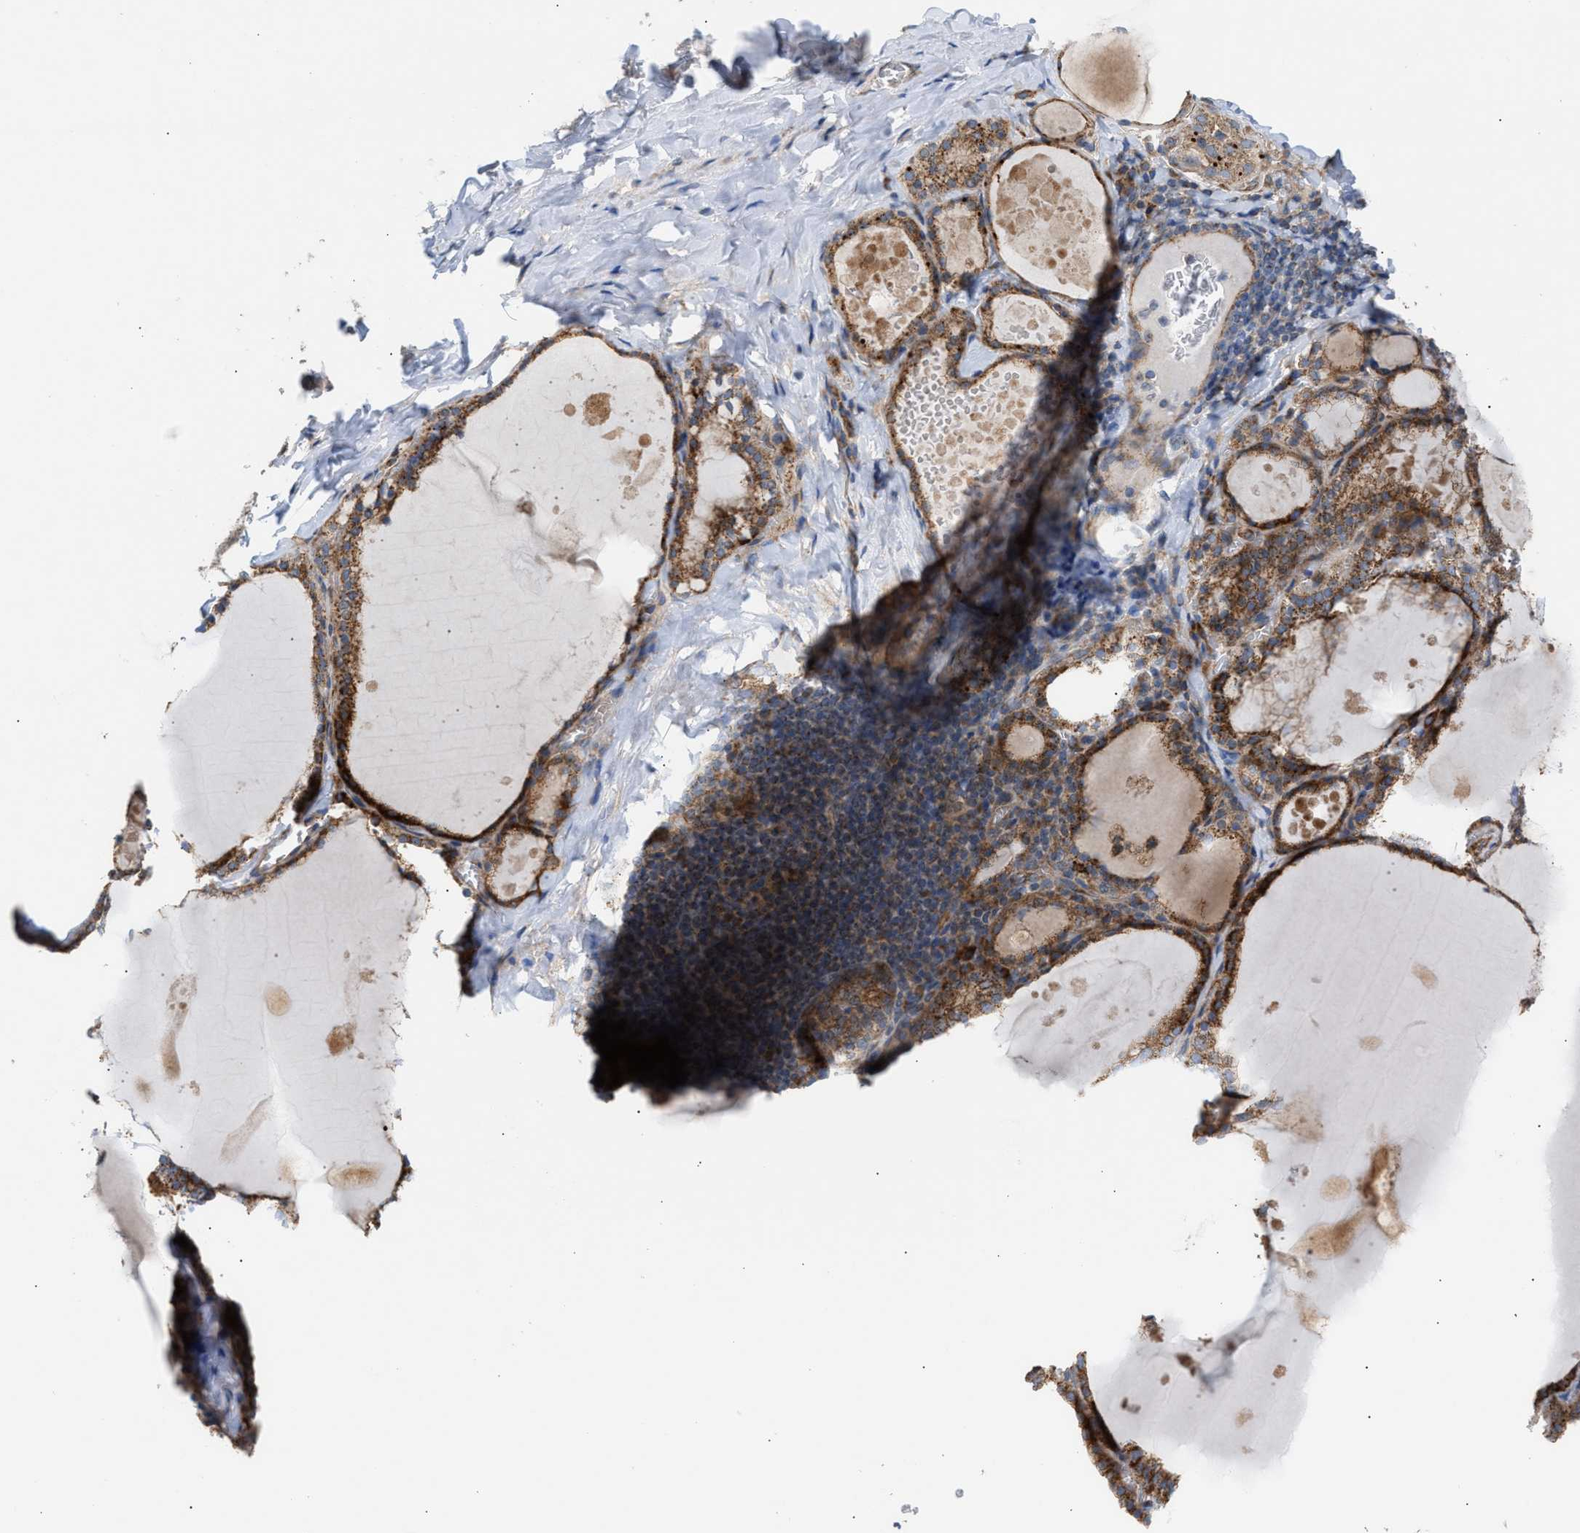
{"staining": {"intensity": "moderate", "quantity": ">75%", "location": "cytoplasmic/membranous"}, "tissue": "thyroid gland", "cell_type": "Glandular cells", "image_type": "normal", "snomed": [{"axis": "morphology", "description": "Normal tissue, NOS"}, {"axis": "topography", "description": "Thyroid gland"}], "caption": "IHC staining of unremarkable thyroid gland, which displays medium levels of moderate cytoplasmic/membranous expression in approximately >75% of glandular cells indicating moderate cytoplasmic/membranous protein expression. The staining was performed using DAB (brown) for protein detection and nuclei were counterstained in hematoxylin (blue).", "gene": "OXSM", "patient": {"sex": "male", "age": 56}}